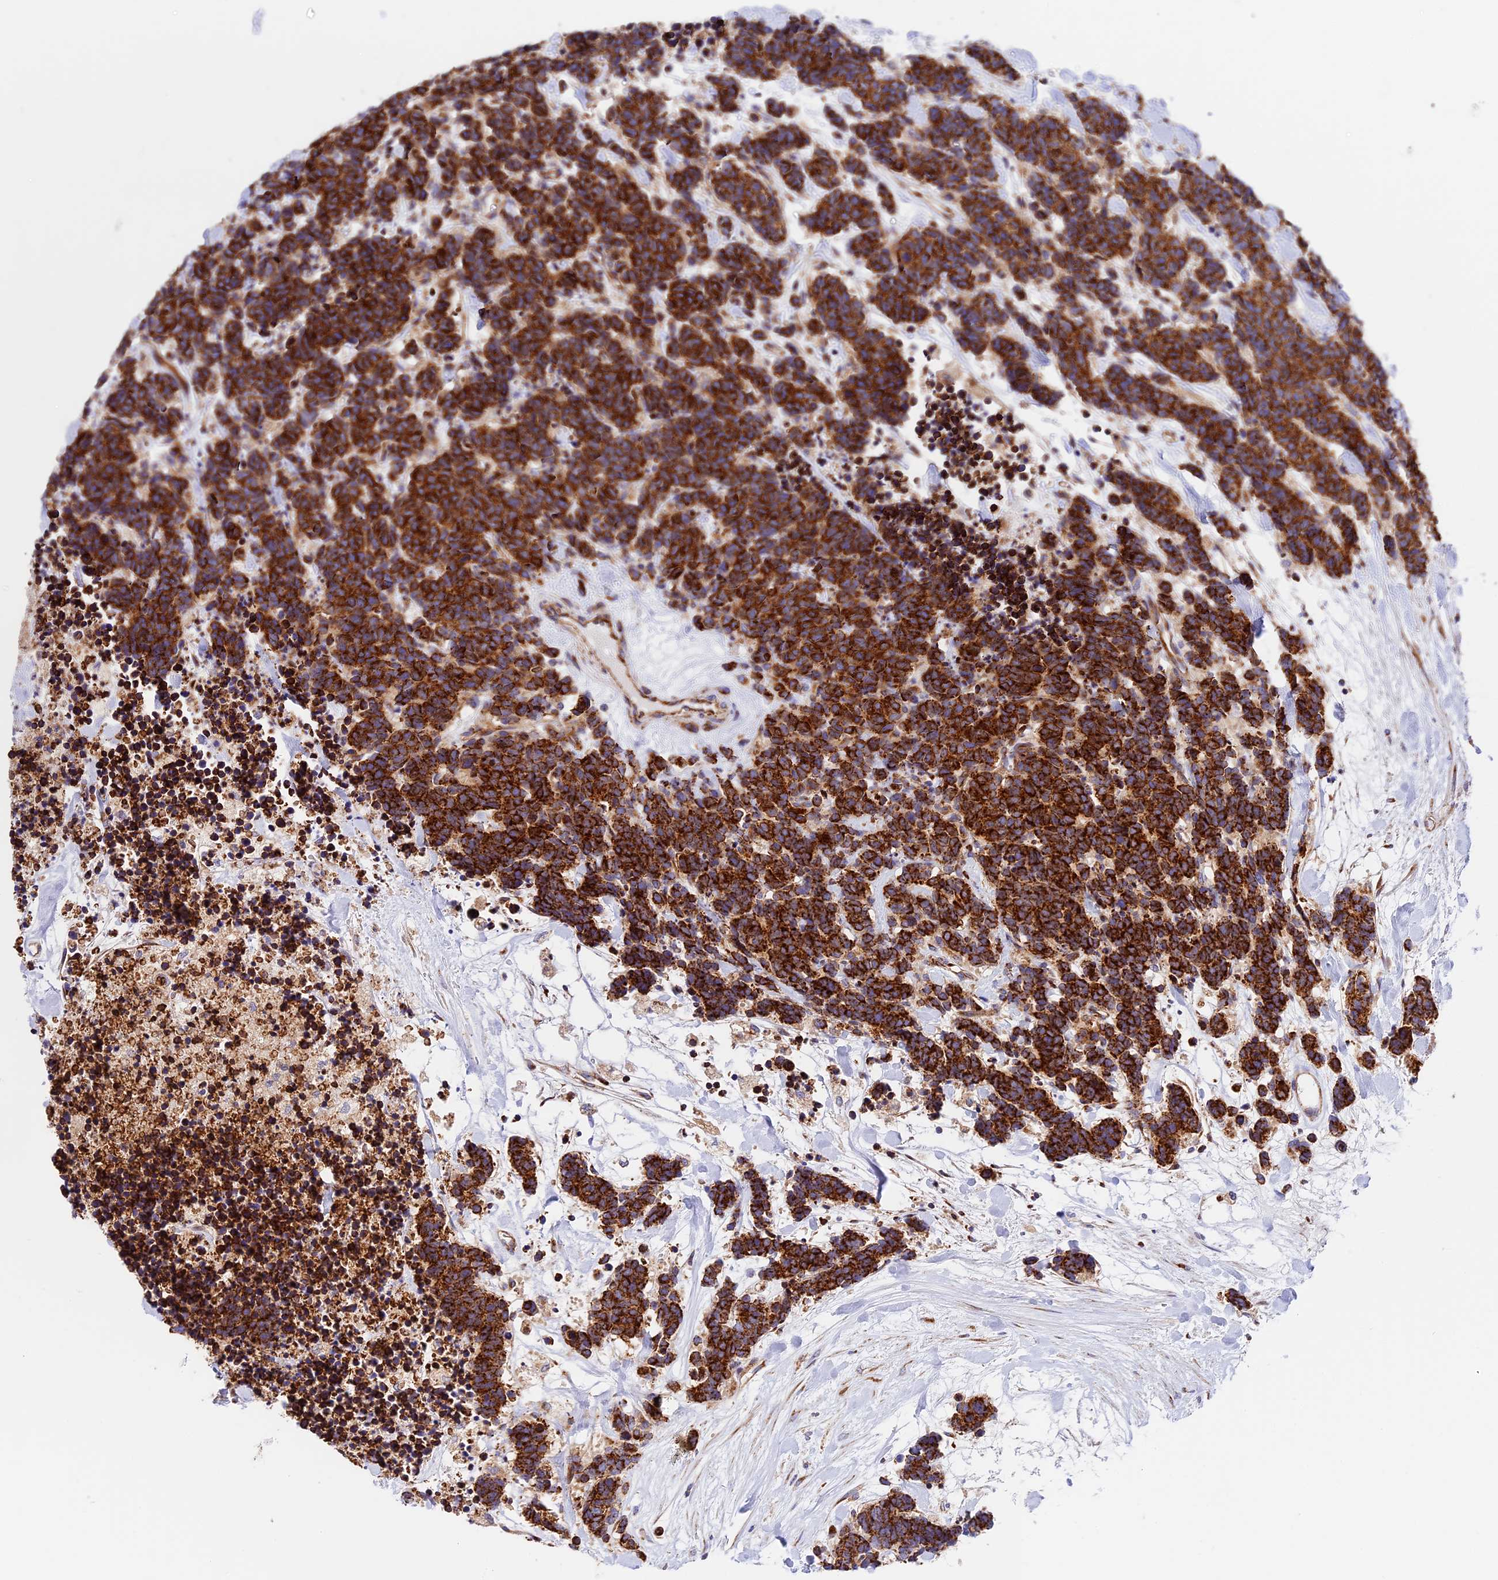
{"staining": {"intensity": "strong", "quantity": ">75%", "location": "cytoplasmic/membranous"}, "tissue": "carcinoid", "cell_type": "Tumor cells", "image_type": "cancer", "snomed": [{"axis": "morphology", "description": "Carcinoma, NOS"}, {"axis": "morphology", "description": "Carcinoid, malignant, NOS"}, {"axis": "topography", "description": "Prostate"}], "caption": "The immunohistochemical stain labels strong cytoplasmic/membranous positivity in tumor cells of carcinoma tissue.", "gene": "MRAS", "patient": {"sex": "male", "age": 57}}